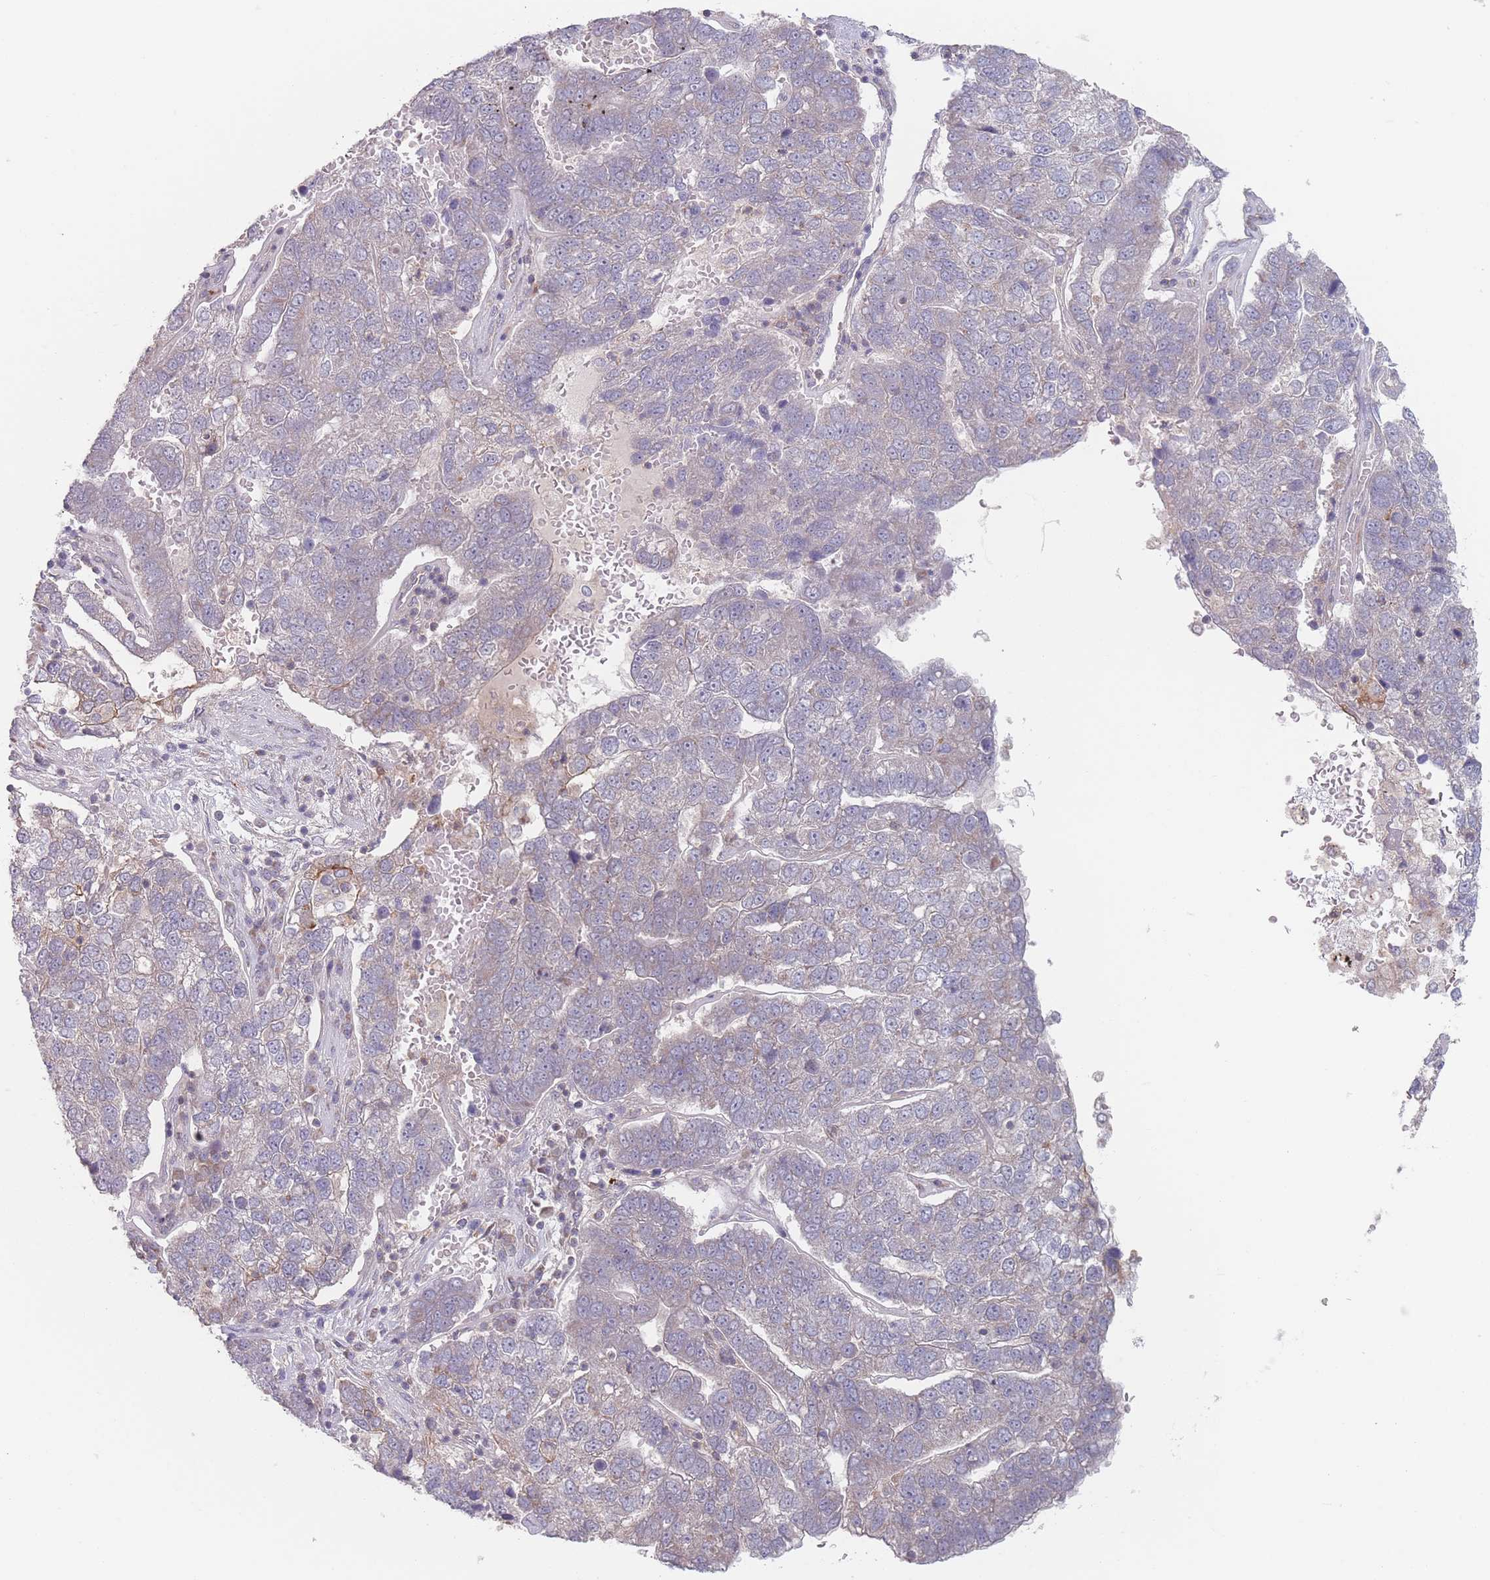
{"staining": {"intensity": "negative", "quantity": "none", "location": "none"}, "tissue": "pancreatic cancer", "cell_type": "Tumor cells", "image_type": "cancer", "snomed": [{"axis": "morphology", "description": "Adenocarcinoma, NOS"}, {"axis": "topography", "description": "Pancreas"}], "caption": "Adenocarcinoma (pancreatic) stained for a protein using immunohistochemistry reveals no staining tumor cells.", "gene": "PPM1A", "patient": {"sex": "female", "age": 61}}